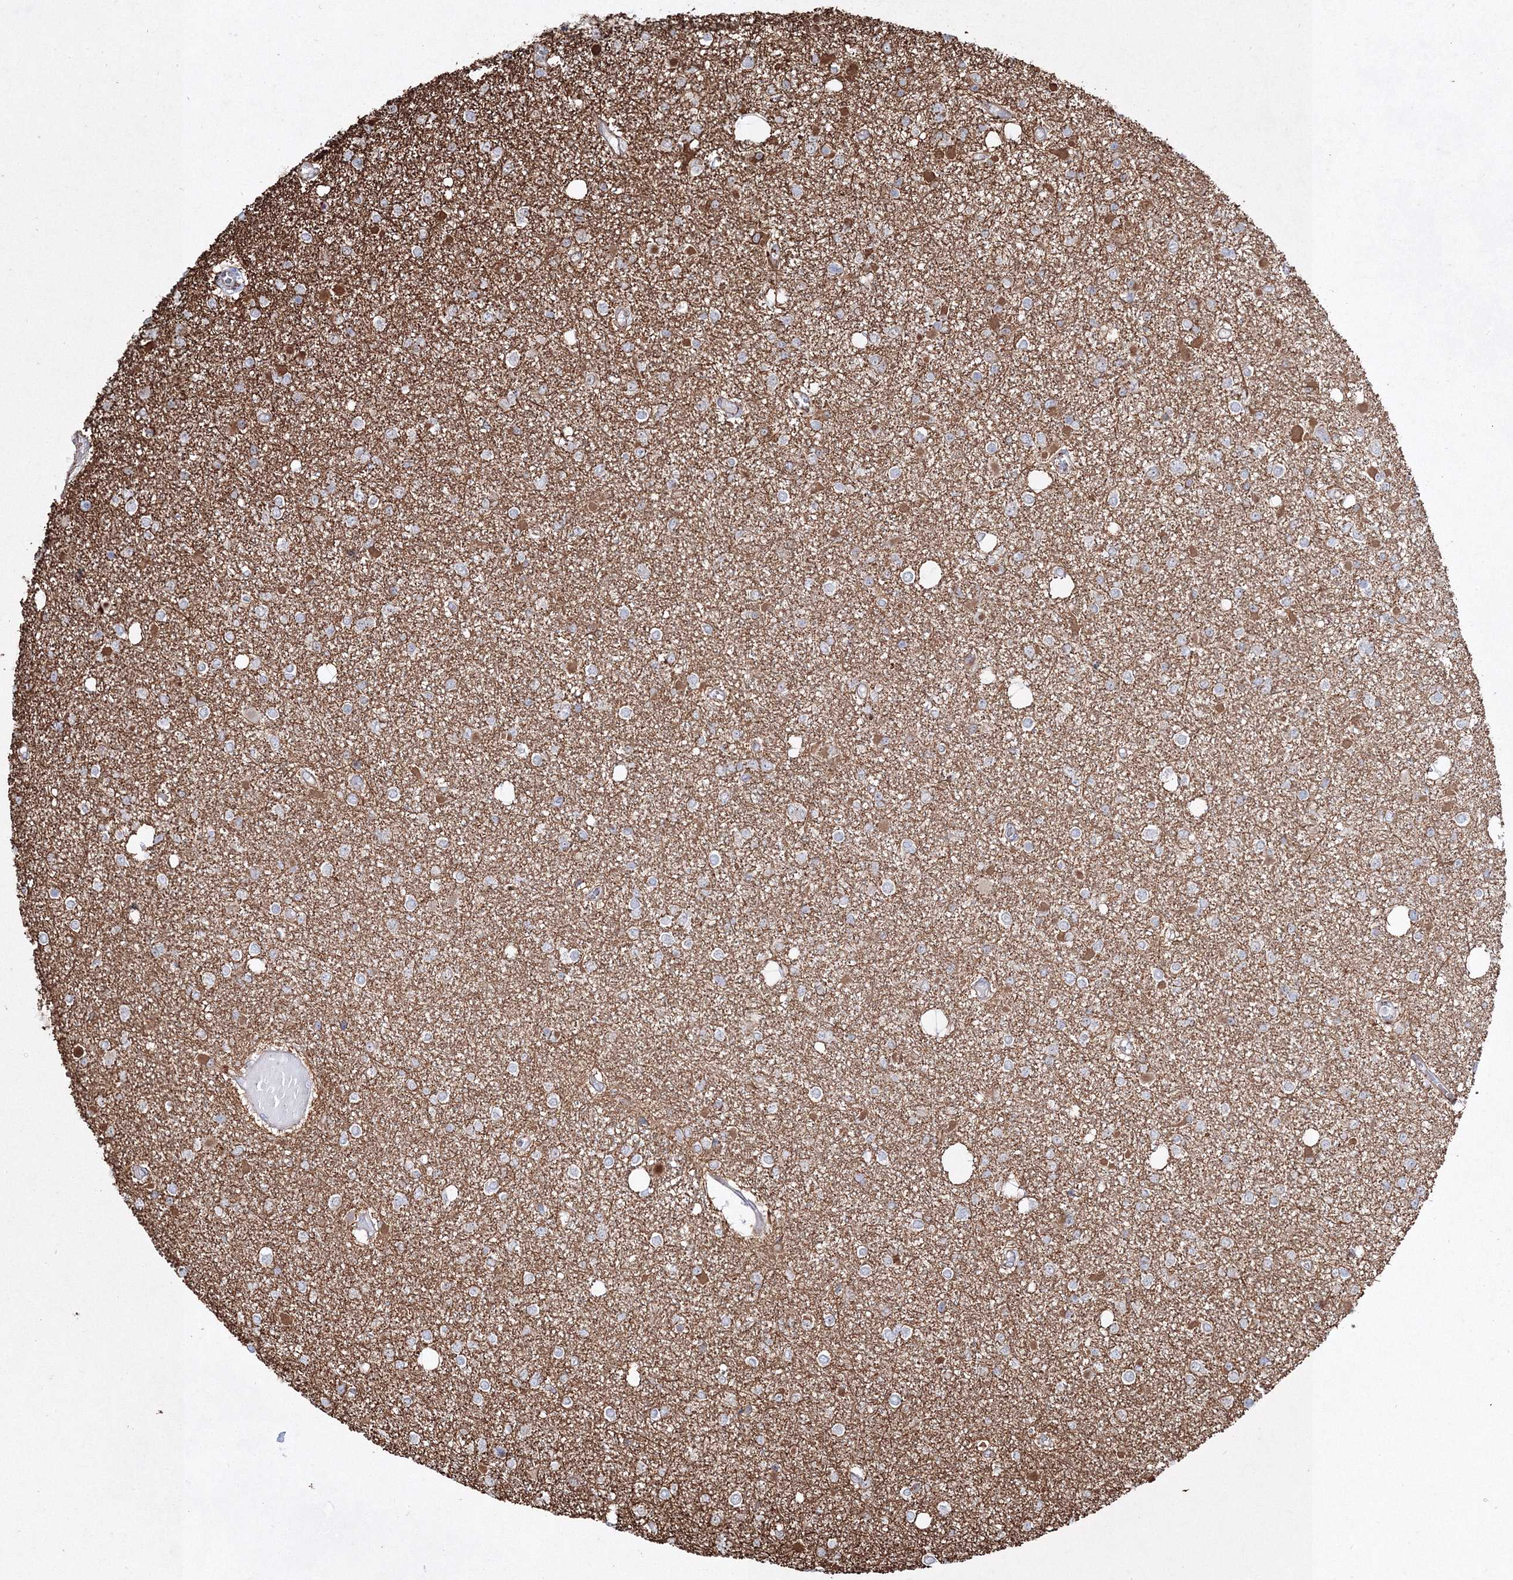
{"staining": {"intensity": "negative", "quantity": "none", "location": "none"}, "tissue": "glioma", "cell_type": "Tumor cells", "image_type": "cancer", "snomed": [{"axis": "morphology", "description": "Glioma, malignant, Low grade"}, {"axis": "topography", "description": "Brain"}], "caption": "Immunohistochemistry image of glioma stained for a protein (brown), which shows no expression in tumor cells. The staining was performed using DAB (3,3'-diaminobenzidine) to visualize the protein expression in brown, while the nuclei were stained in blue with hematoxylin (Magnification: 20x).", "gene": "SNIP1", "patient": {"sex": "female", "age": 22}}